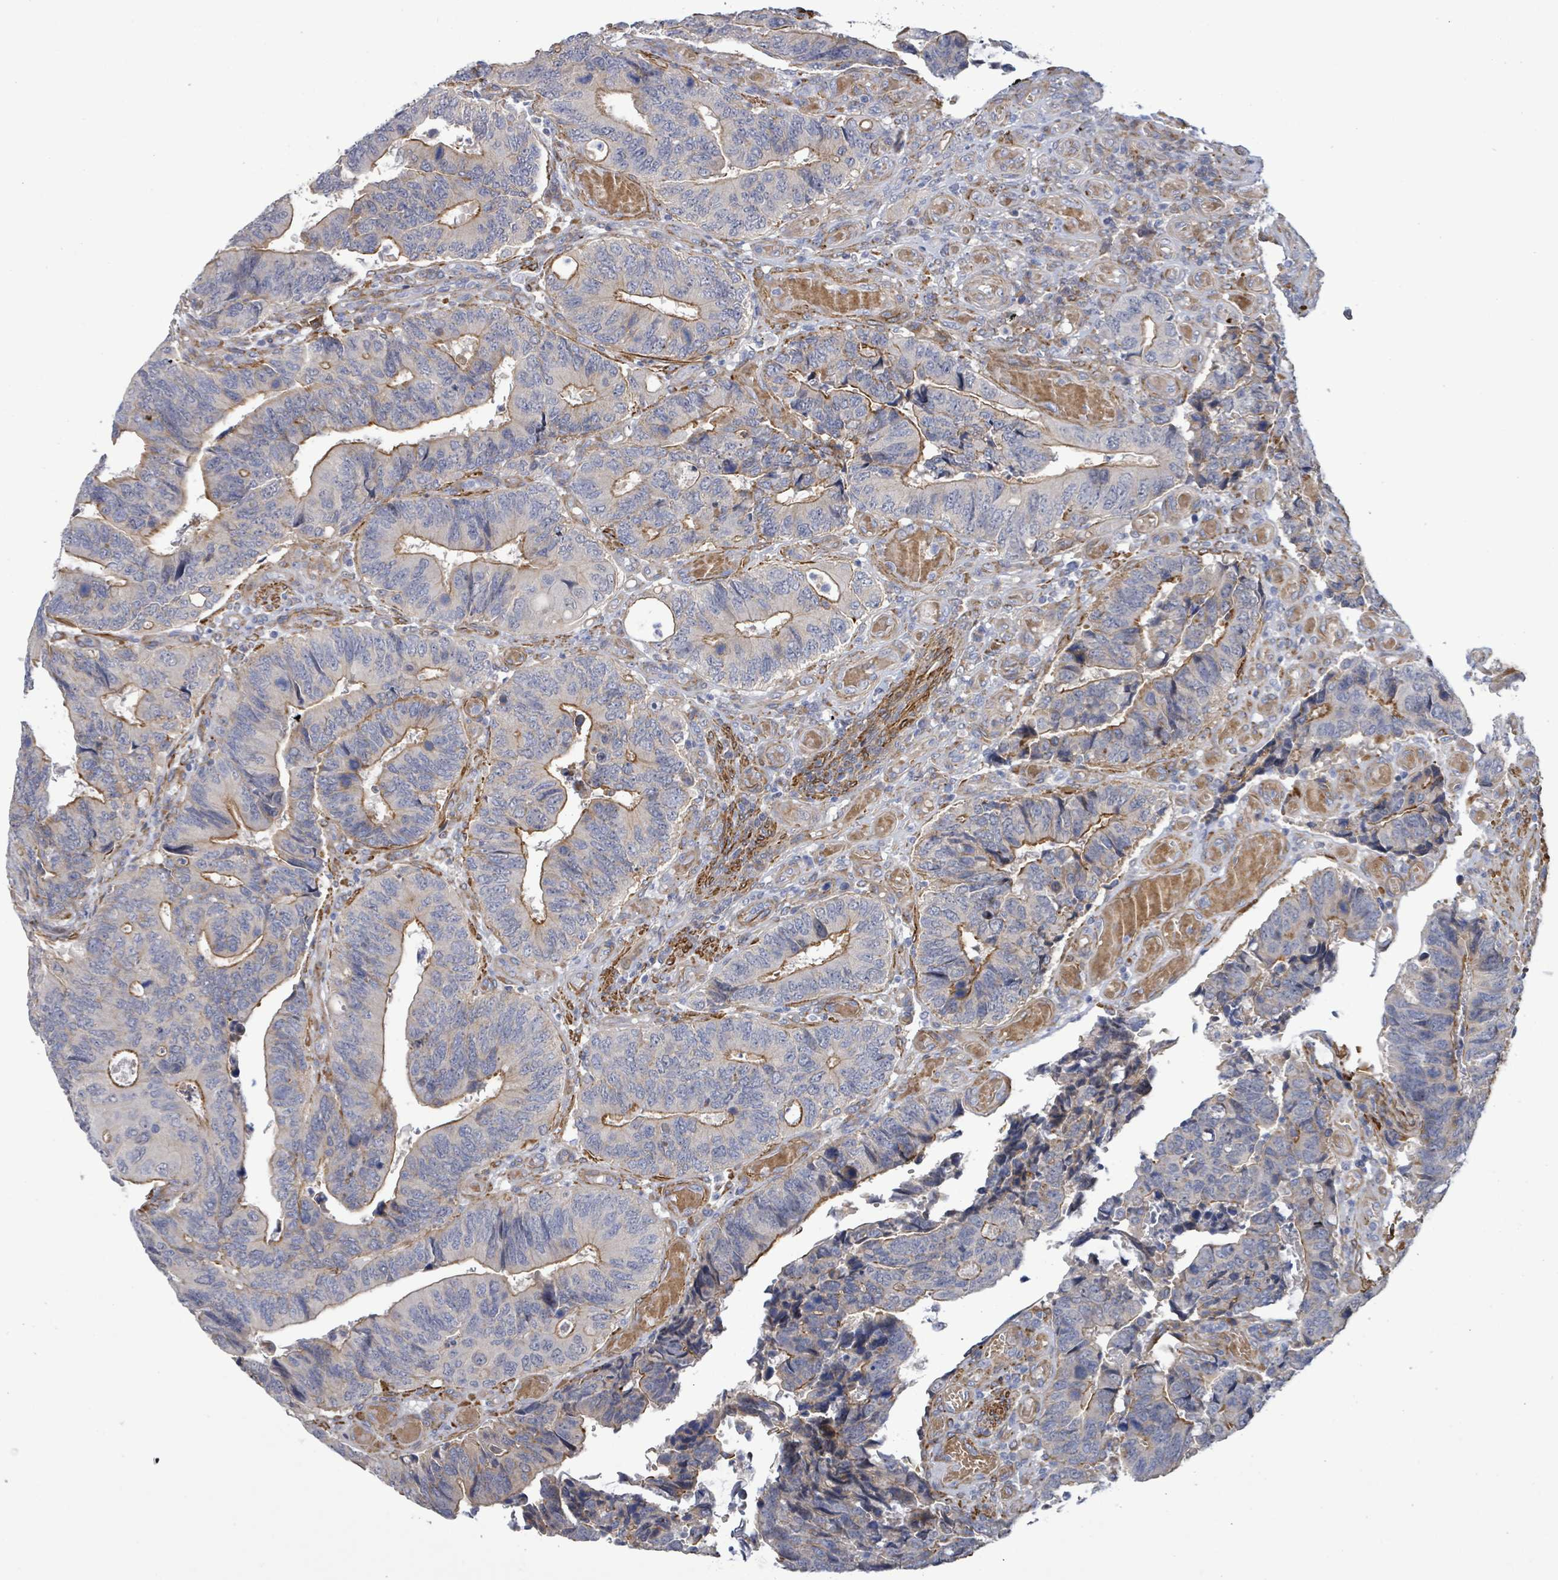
{"staining": {"intensity": "moderate", "quantity": "<25%", "location": "cytoplasmic/membranous"}, "tissue": "colorectal cancer", "cell_type": "Tumor cells", "image_type": "cancer", "snomed": [{"axis": "morphology", "description": "Adenocarcinoma, NOS"}, {"axis": "topography", "description": "Colon"}], "caption": "Colorectal adenocarcinoma stained with immunohistochemistry (IHC) demonstrates moderate cytoplasmic/membranous positivity in approximately <25% of tumor cells. The protein of interest is stained brown, and the nuclei are stained in blue (DAB IHC with brightfield microscopy, high magnification).", "gene": "DMRTC1B", "patient": {"sex": "male", "age": 87}}